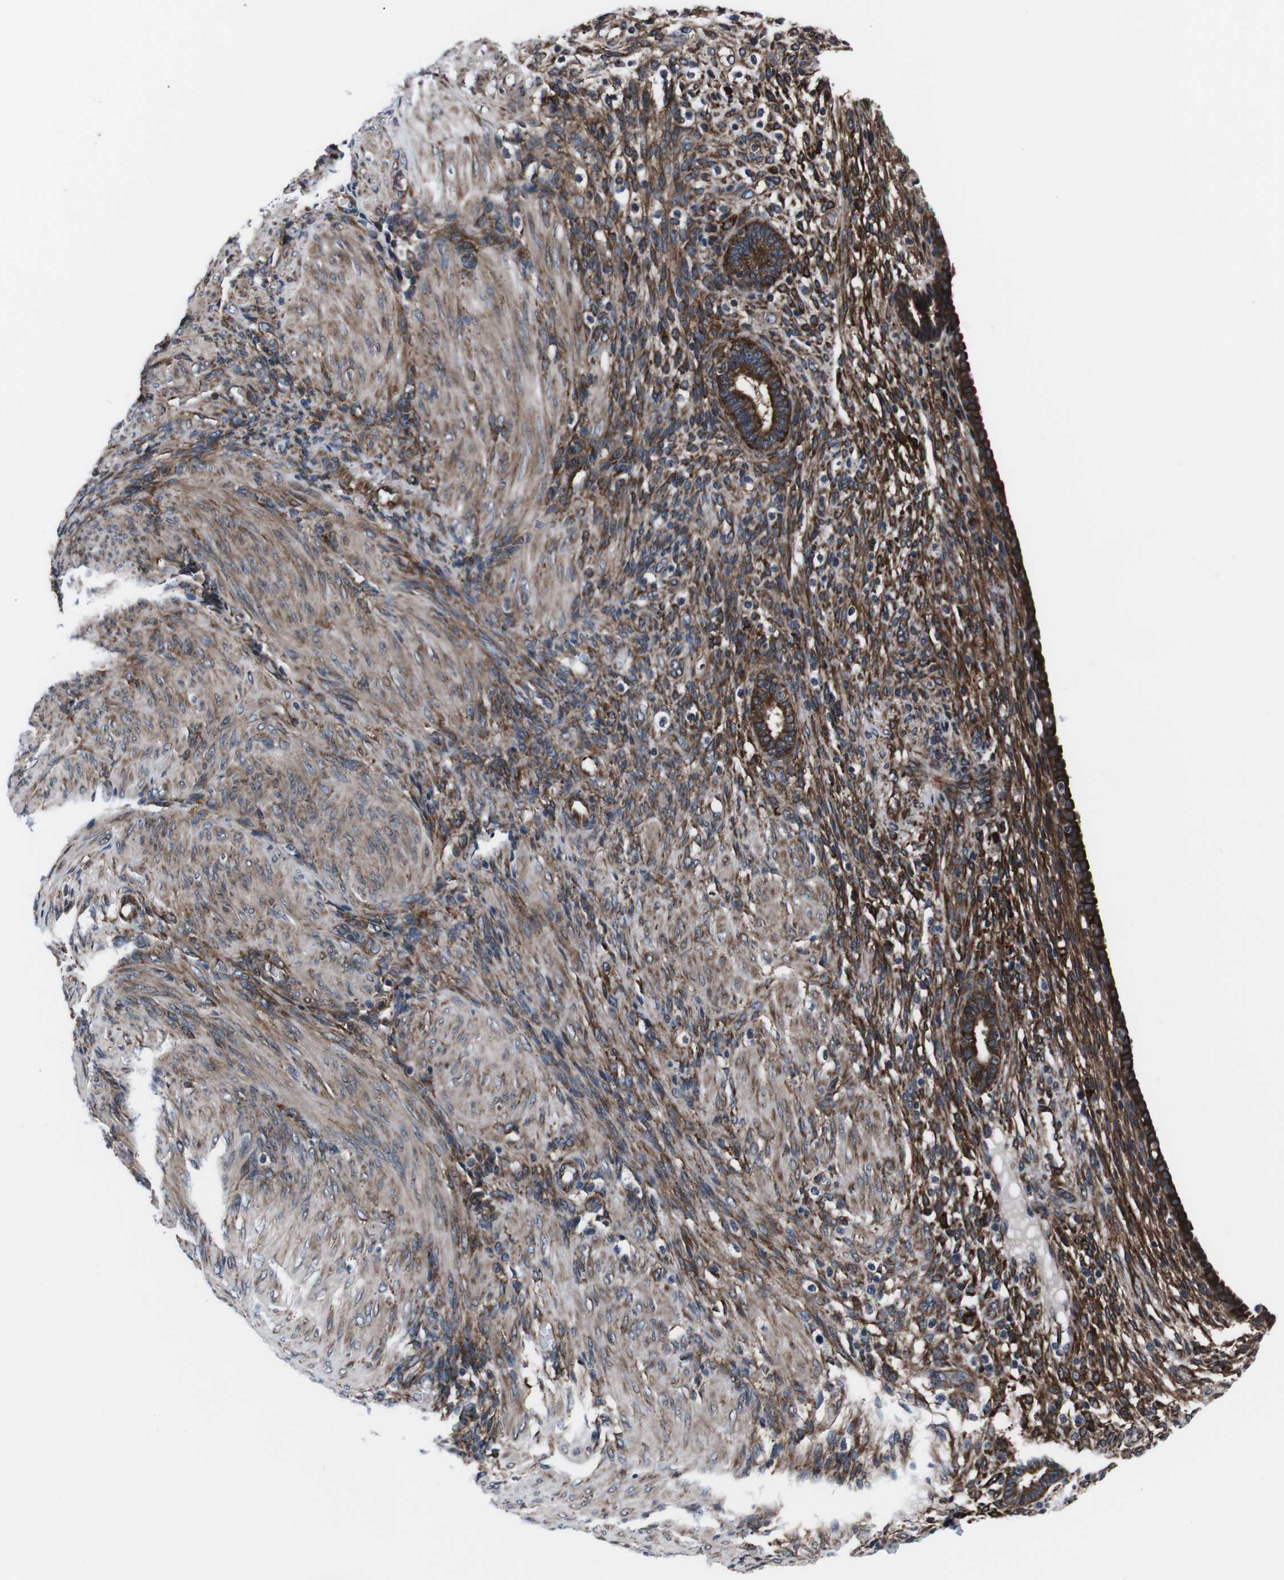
{"staining": {"intensity": "strong", "quantity": ">75%", "location": "cytoplasmic/membranous"}, "tissue": "endometrium", "cell_type": "Cells in endometrial stroma", "image_type": "normal", "snomed": [{"axis": "morphology", "description": "Normal tissue, NOS"}, {"axis": "topography", "description": "Endometrium"}], "caption": "High-magnification brightfield microscopy of normal endometrium stained with DAB (3,3'-diaminobenzidine) (brown) and counterstained with hematoxylin (blue). cells in endometrial stroma exhibit strong cytoplasmic/membranous positivity is identified in approximately>75% of cells.", "gene": "EIF4A2", "patient": {"sex": "female", "age": 72}}